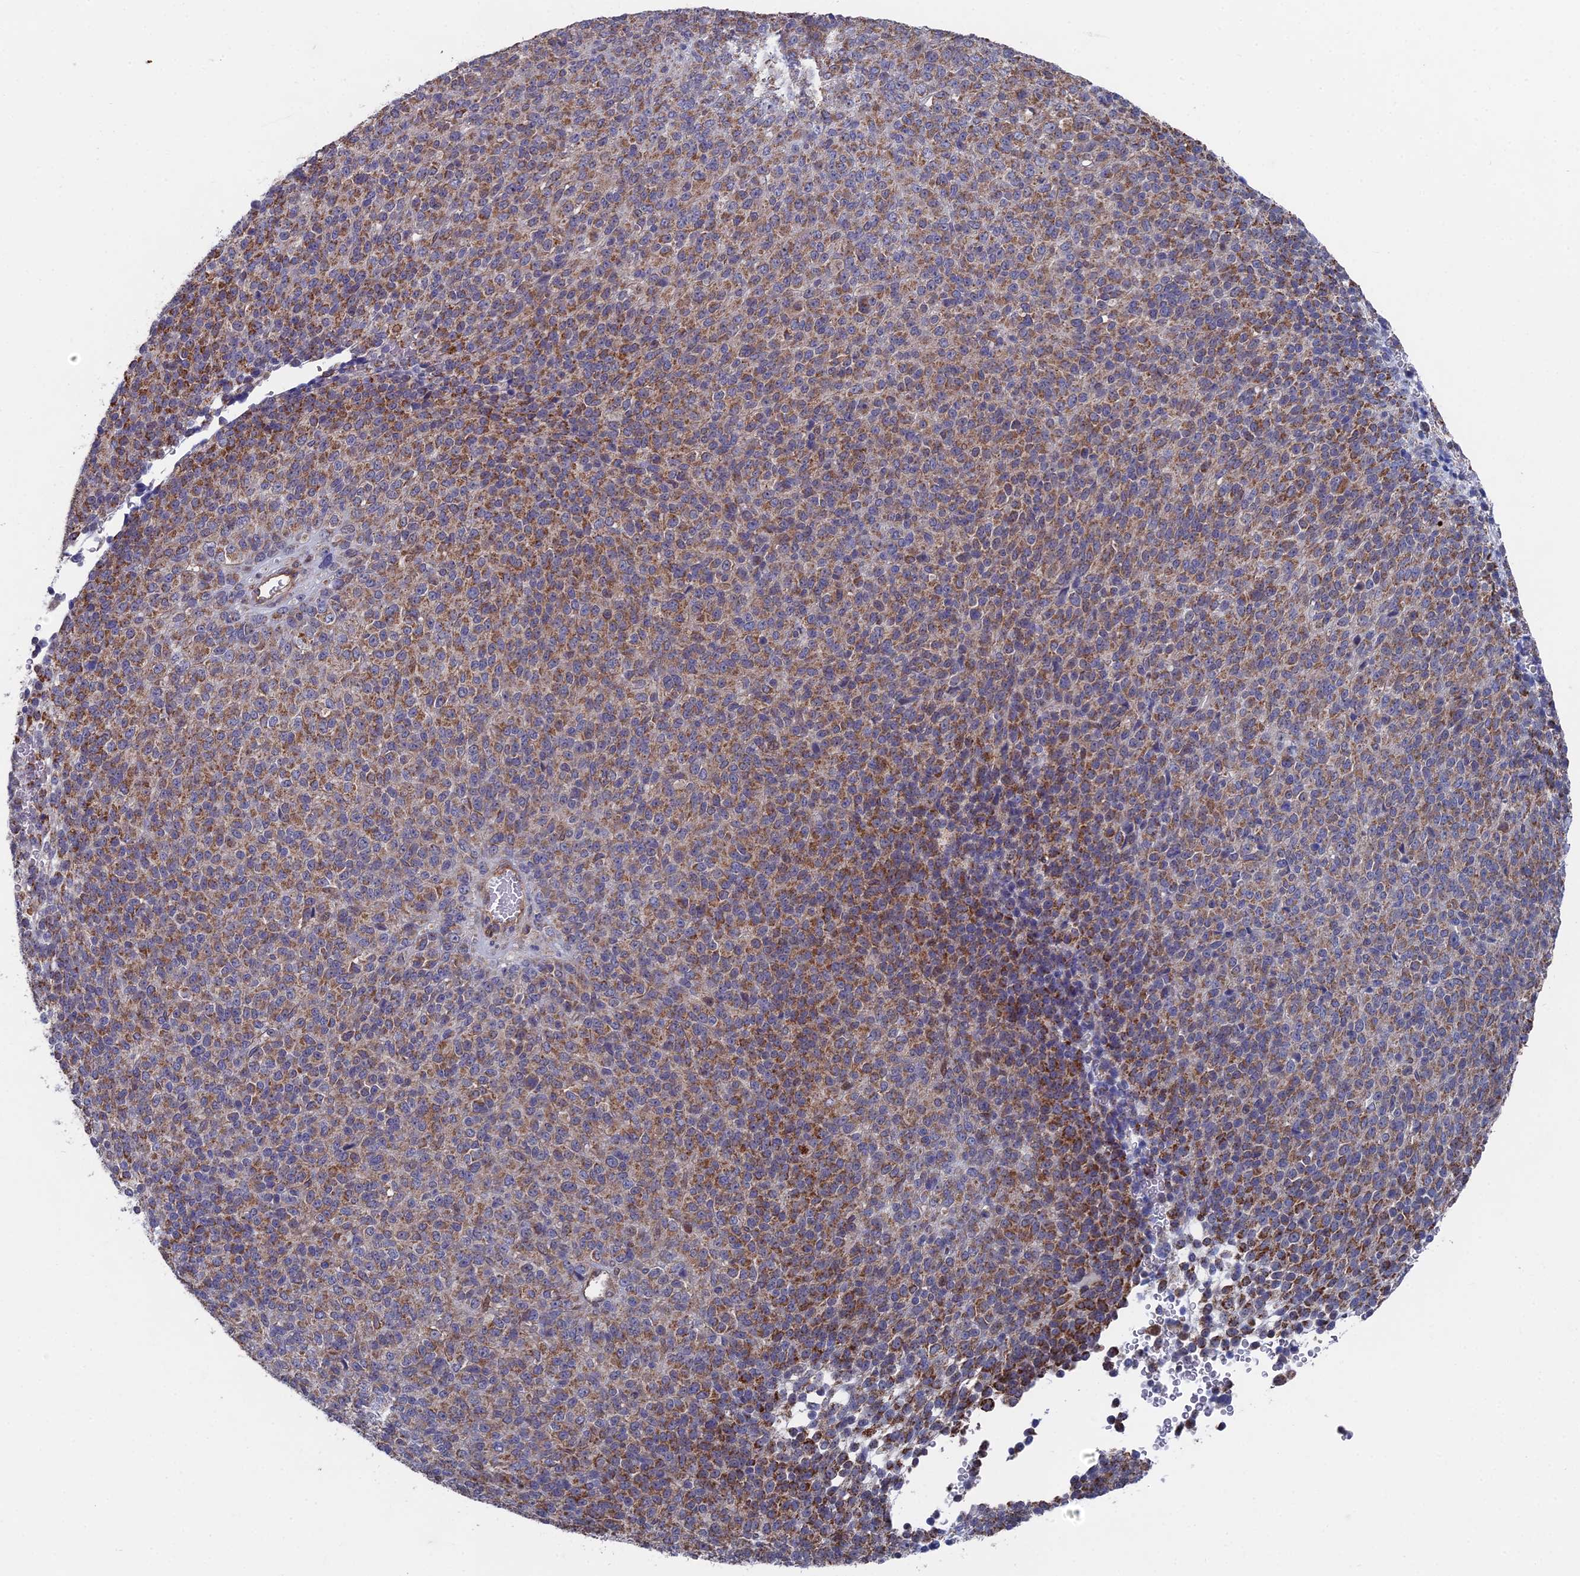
{"staining": {"intensity": "moderate", "quantity": "25%-75%", "location": "cytoplasmic/membranous"}, "tissue": "melanoma", "cell_type": "Tumor cells", "image_type": "cancer", "snomed": [{"axis": "morphology", "description": "Malignant melanoma, Metastatic site"}, {"axis": "topography", "description": "Brain"}], "caption": "Melanoma stained with a brown dye demonstrates moderate cytoplasmic/membranous positive expression in about 25%-75% of tumor cells.", "gene": "UNC5D", "patient": {"sex": "female", "age": 56}}